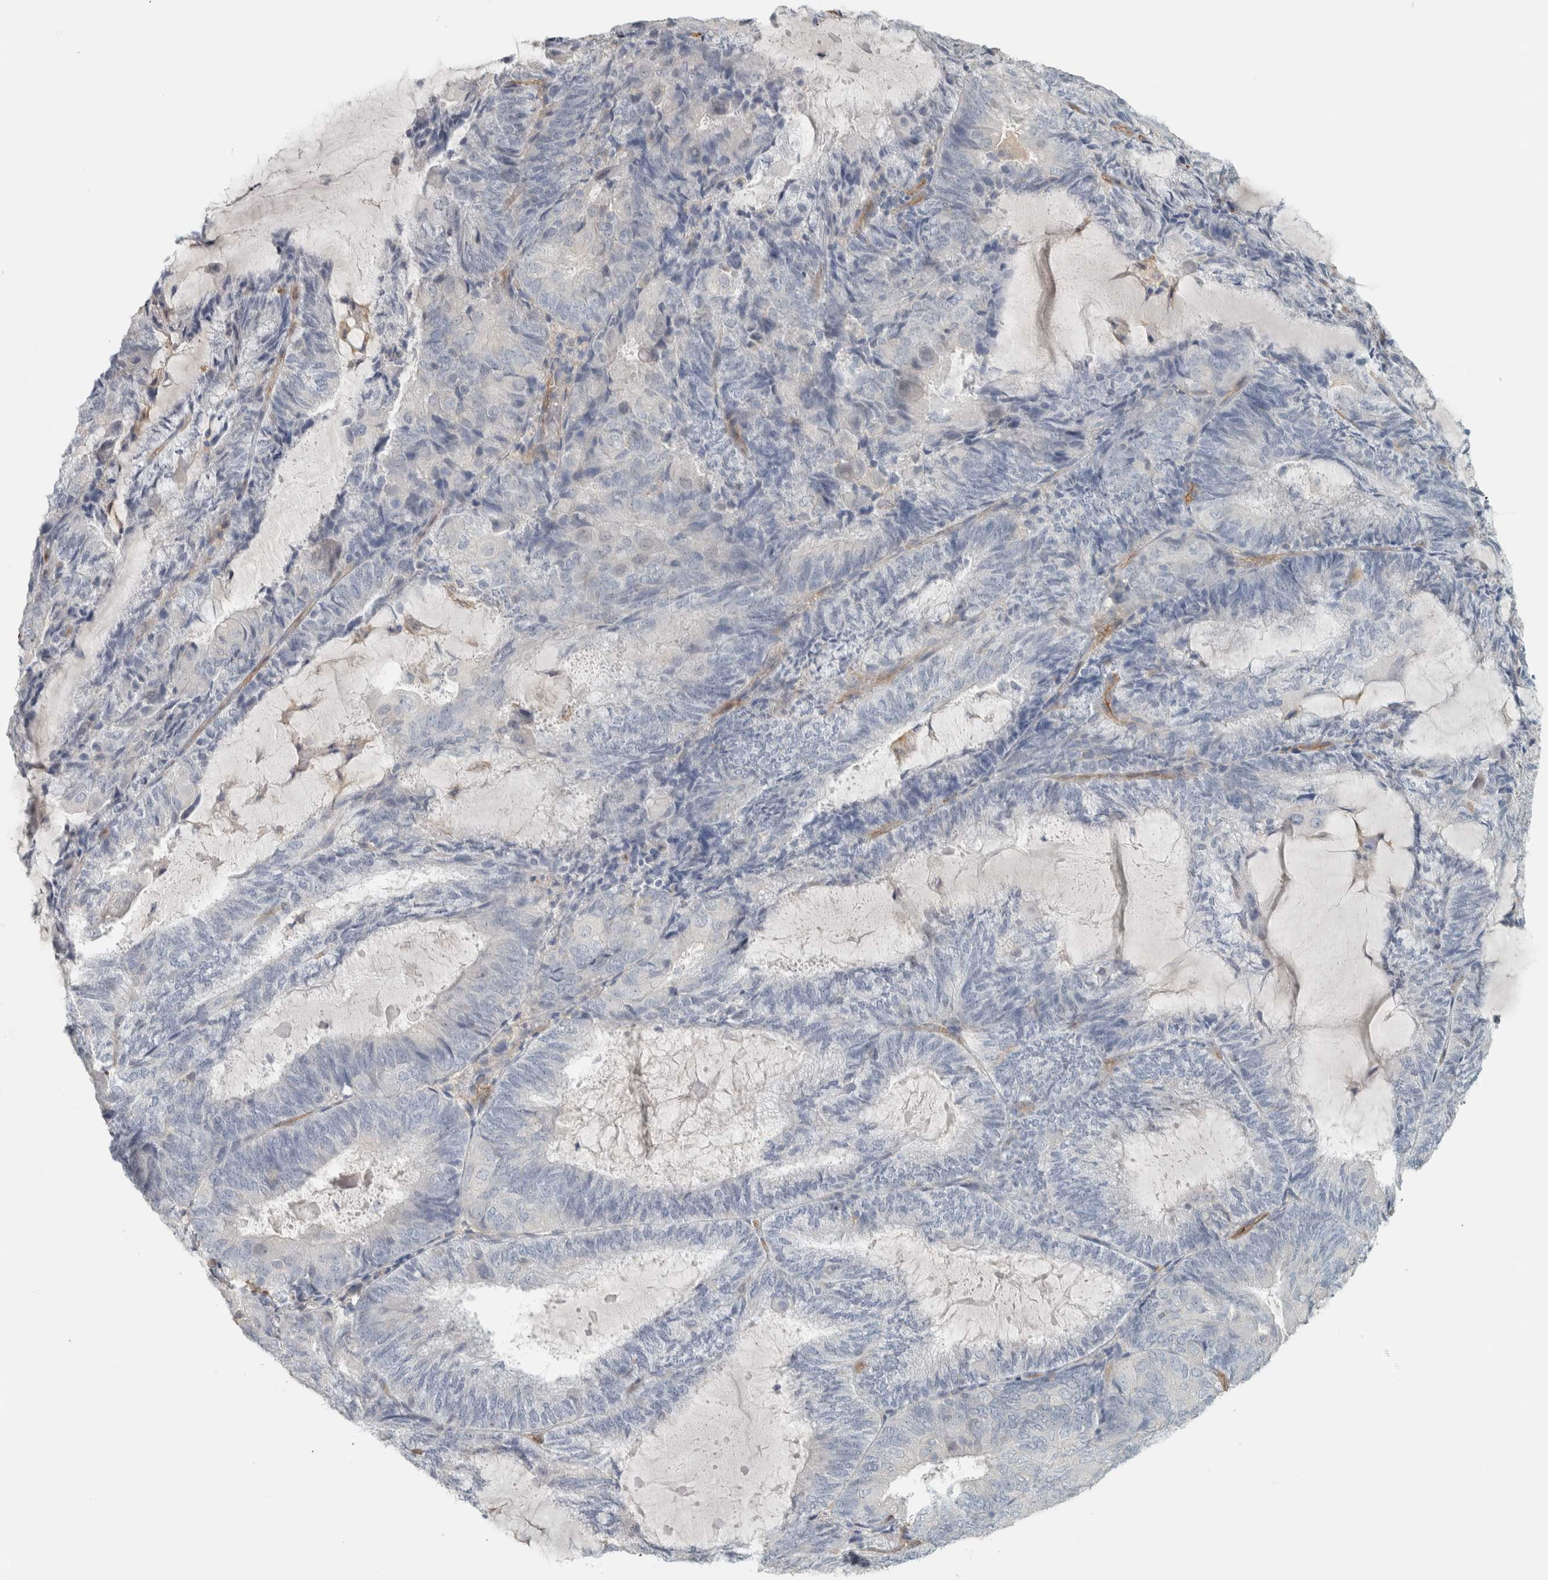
{"staining": {"intensity": "negative", "quantity": "none", "location": "none"}, "tissue": "endometrial cancer", "cell_type": "Tumor cells", "image_type": "cancer", "snomed": [{"axis": "morphology", "description": "Adenocarcinoma, NOS"}, {"axis": "topography", "description": "Endometrium"}], "caption": "Endometrial cancer stained for a protein using IHC reveals no positivity tumor cells.", "gene": "SCIN", "patient": {"sex": "female", "age": 81}}